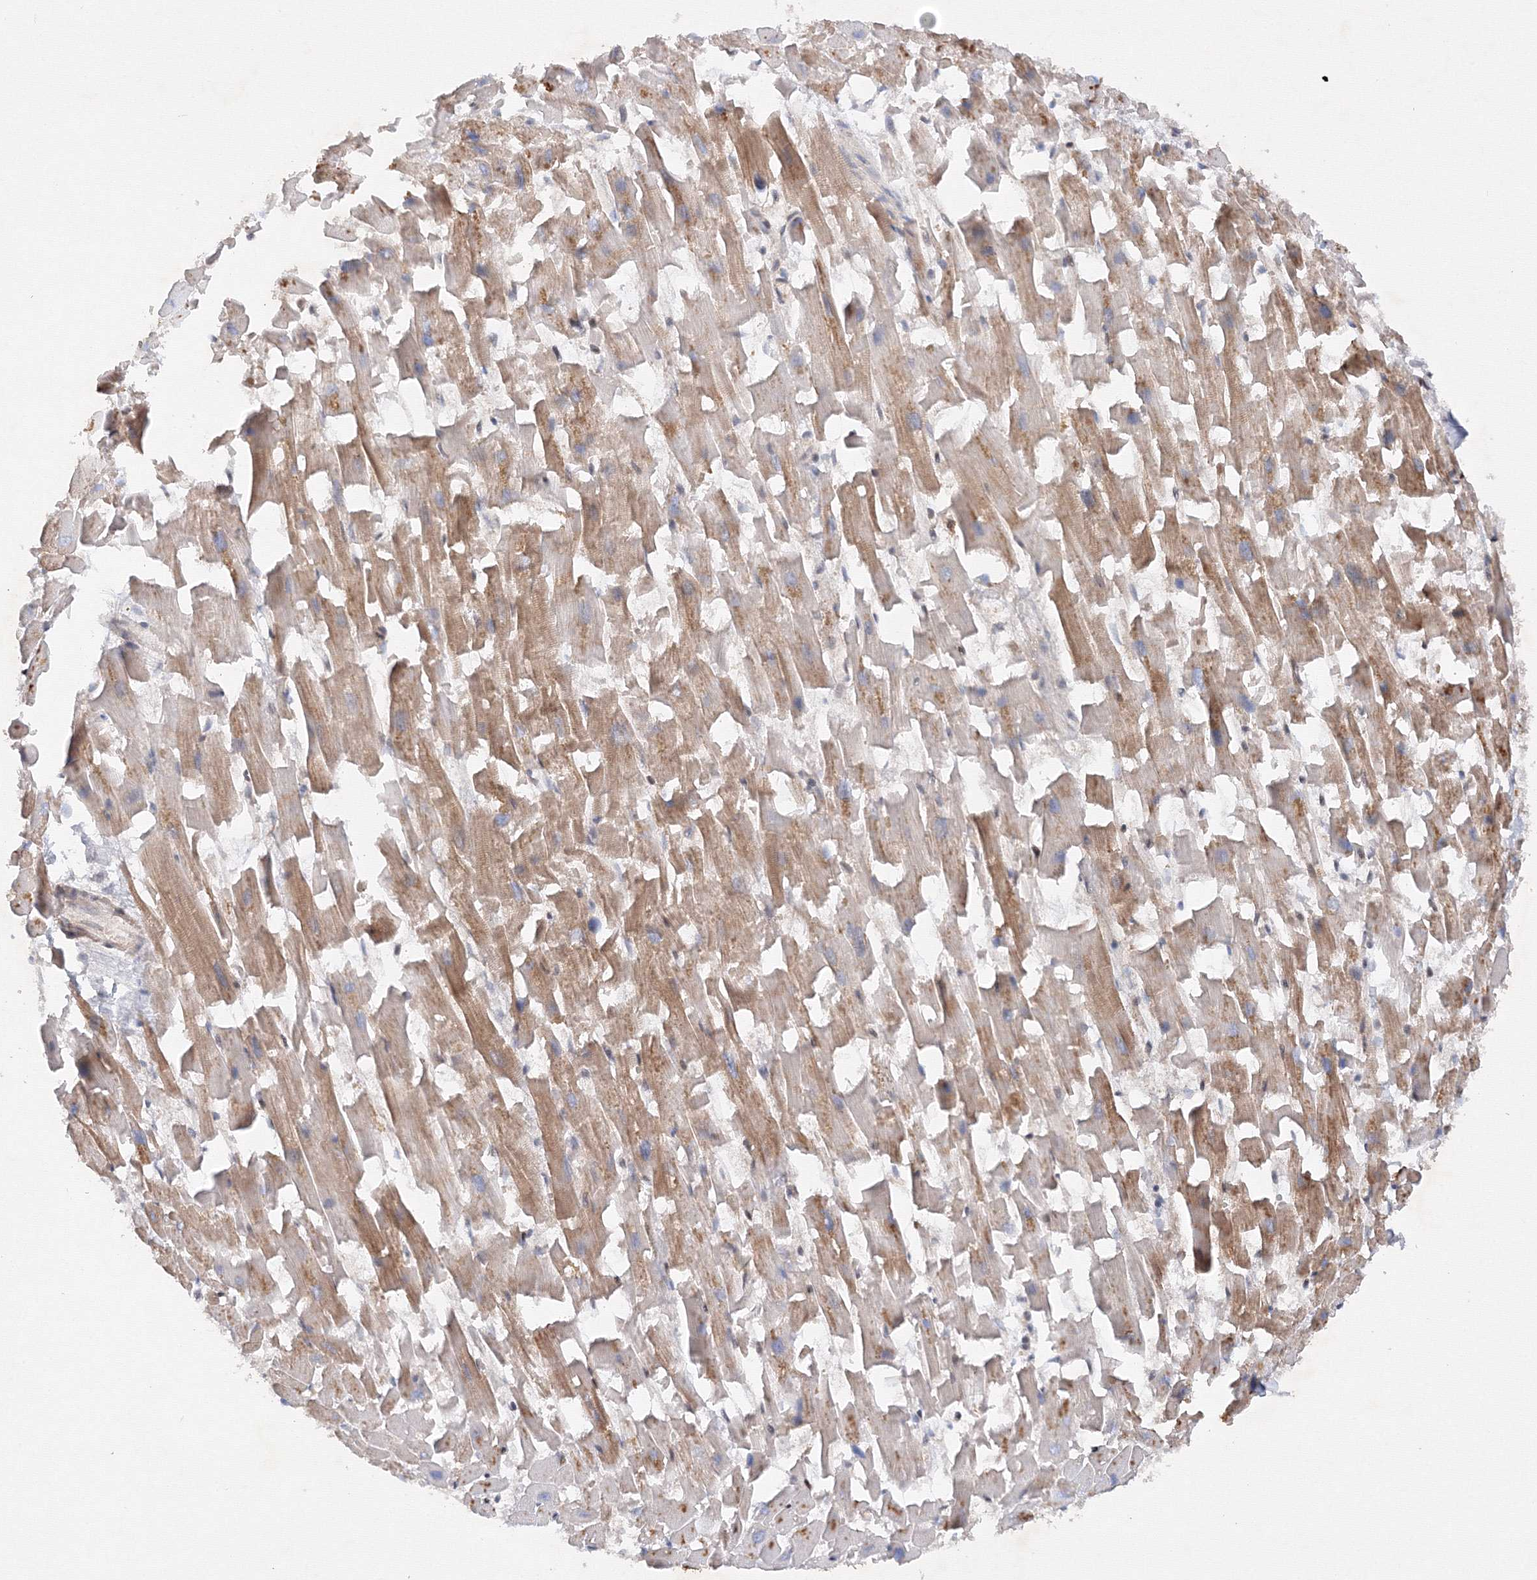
{"staining": {"intensity": "moderate", "quantity": "25%-75%", "location": "cytoplasmic/membranous"}, "tissue": "heart muscle", "cell_type": "Cardiomyocytes", "image_type": "normal", "snomed": [{"axis": "morphology", "description": "Normal tissue, NOS"}, {"axis": "topography", "description": "Heart"}], "caption": "The histopathology image demonstrates staining of normal heart muscle, revealing moderate cytoplasmic/membranous protein positivity (brown color) within cardiomyocytes.", "gene": "DCTD", "patient": {"sex": "female", "age": 64}}